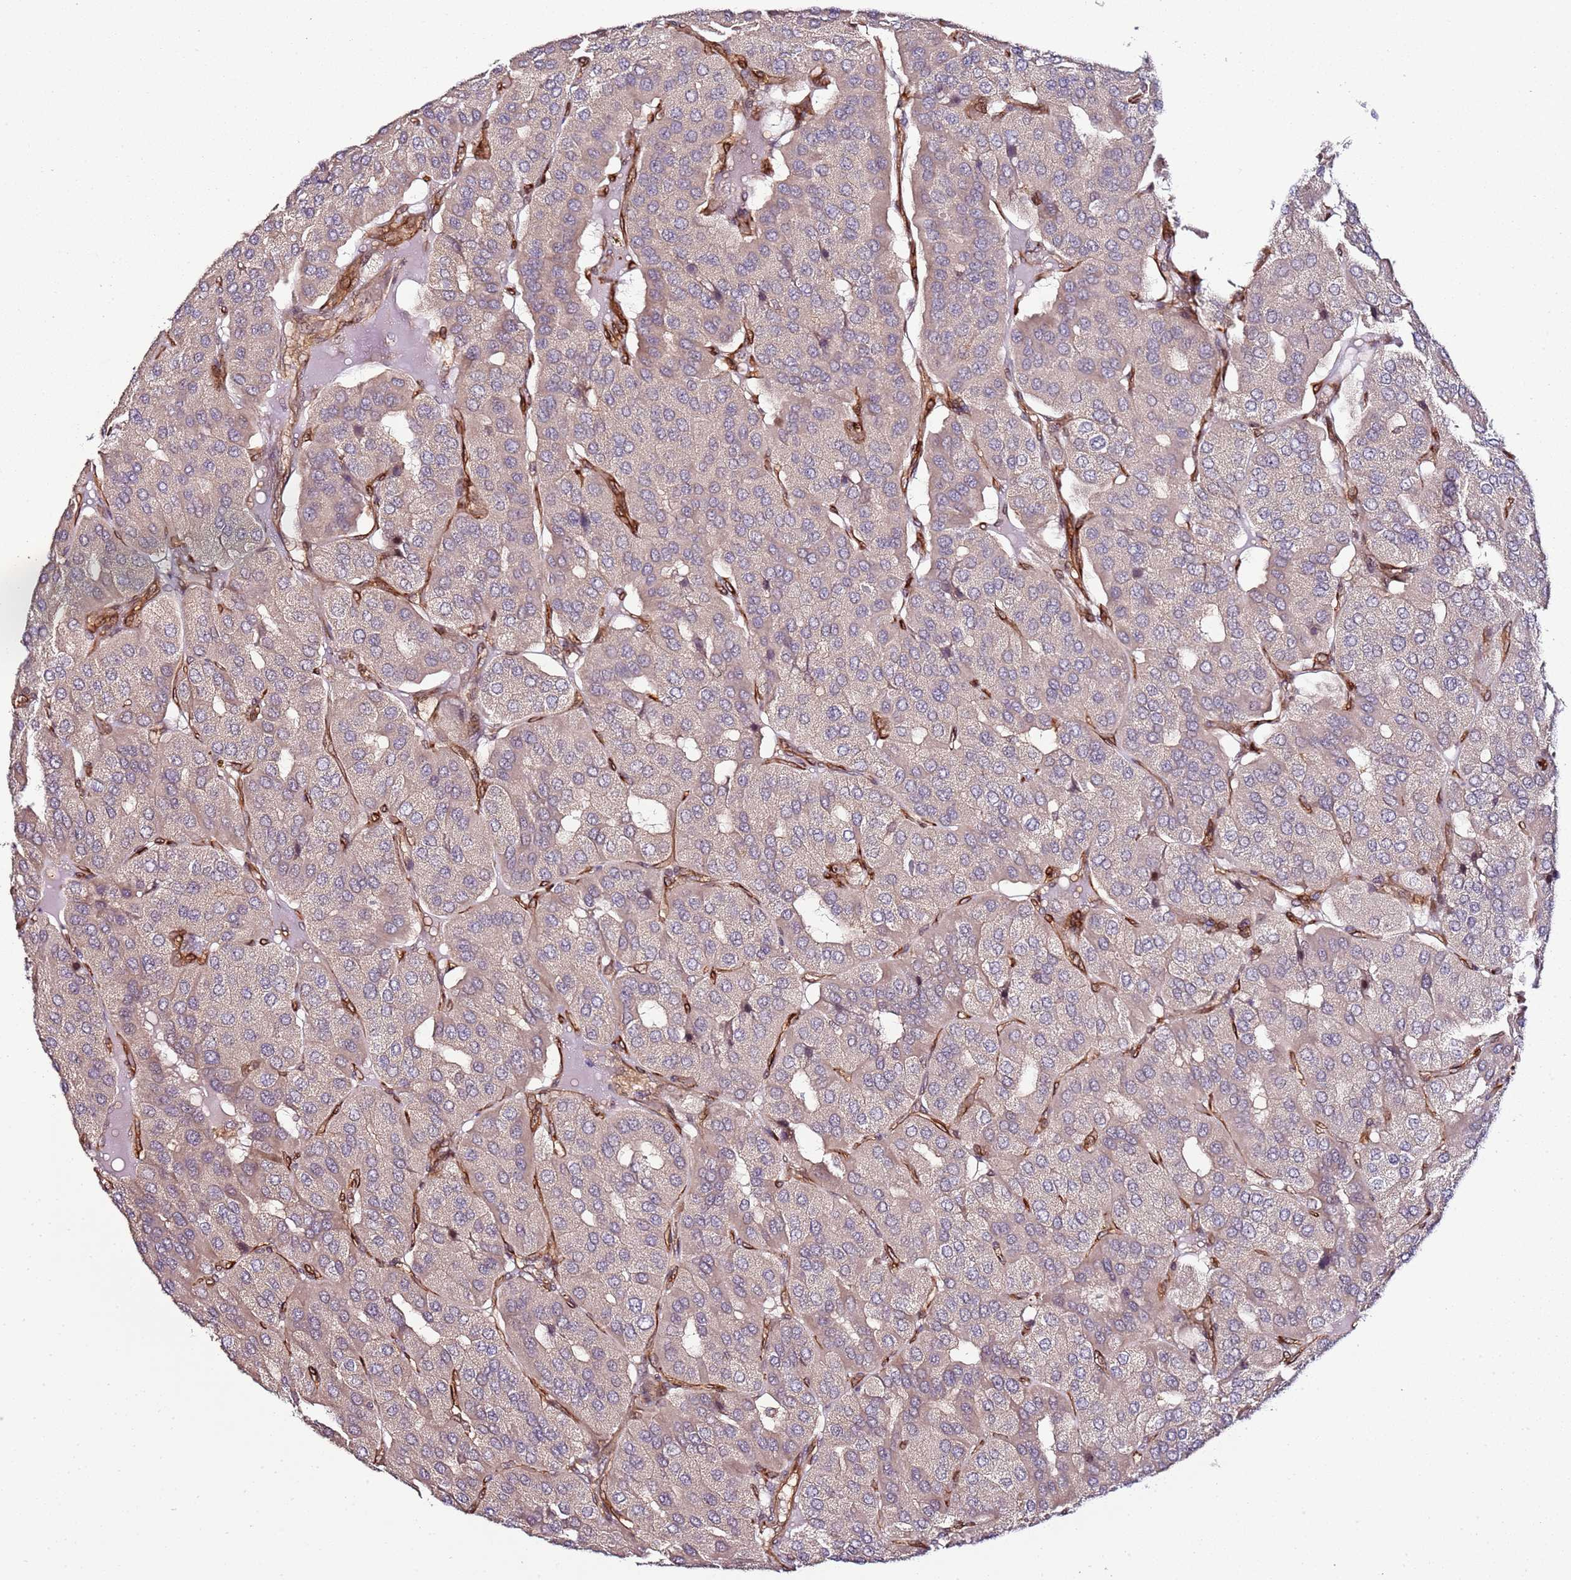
{"staining": {"intensity": "negative", "quantity": "none", "location": "none"}, "tissue": "parathyroid gland", "cell_type": "Glandular cells", "image_type": "normal", "snomed": [{"axis": "morphology", "description": "Normal tissue, NOS"}, {"axis": "morphology", "description": "Adenoma, NOS"}, {"axis": "topography", "description": "Parathyroid gland"}], "caption": "Immunohistochemistry of normal human parathyroid gland shows no expression in glandular cells.", "gene": "CCNYL1", "patient": {"sex": "female", "age": 86}}